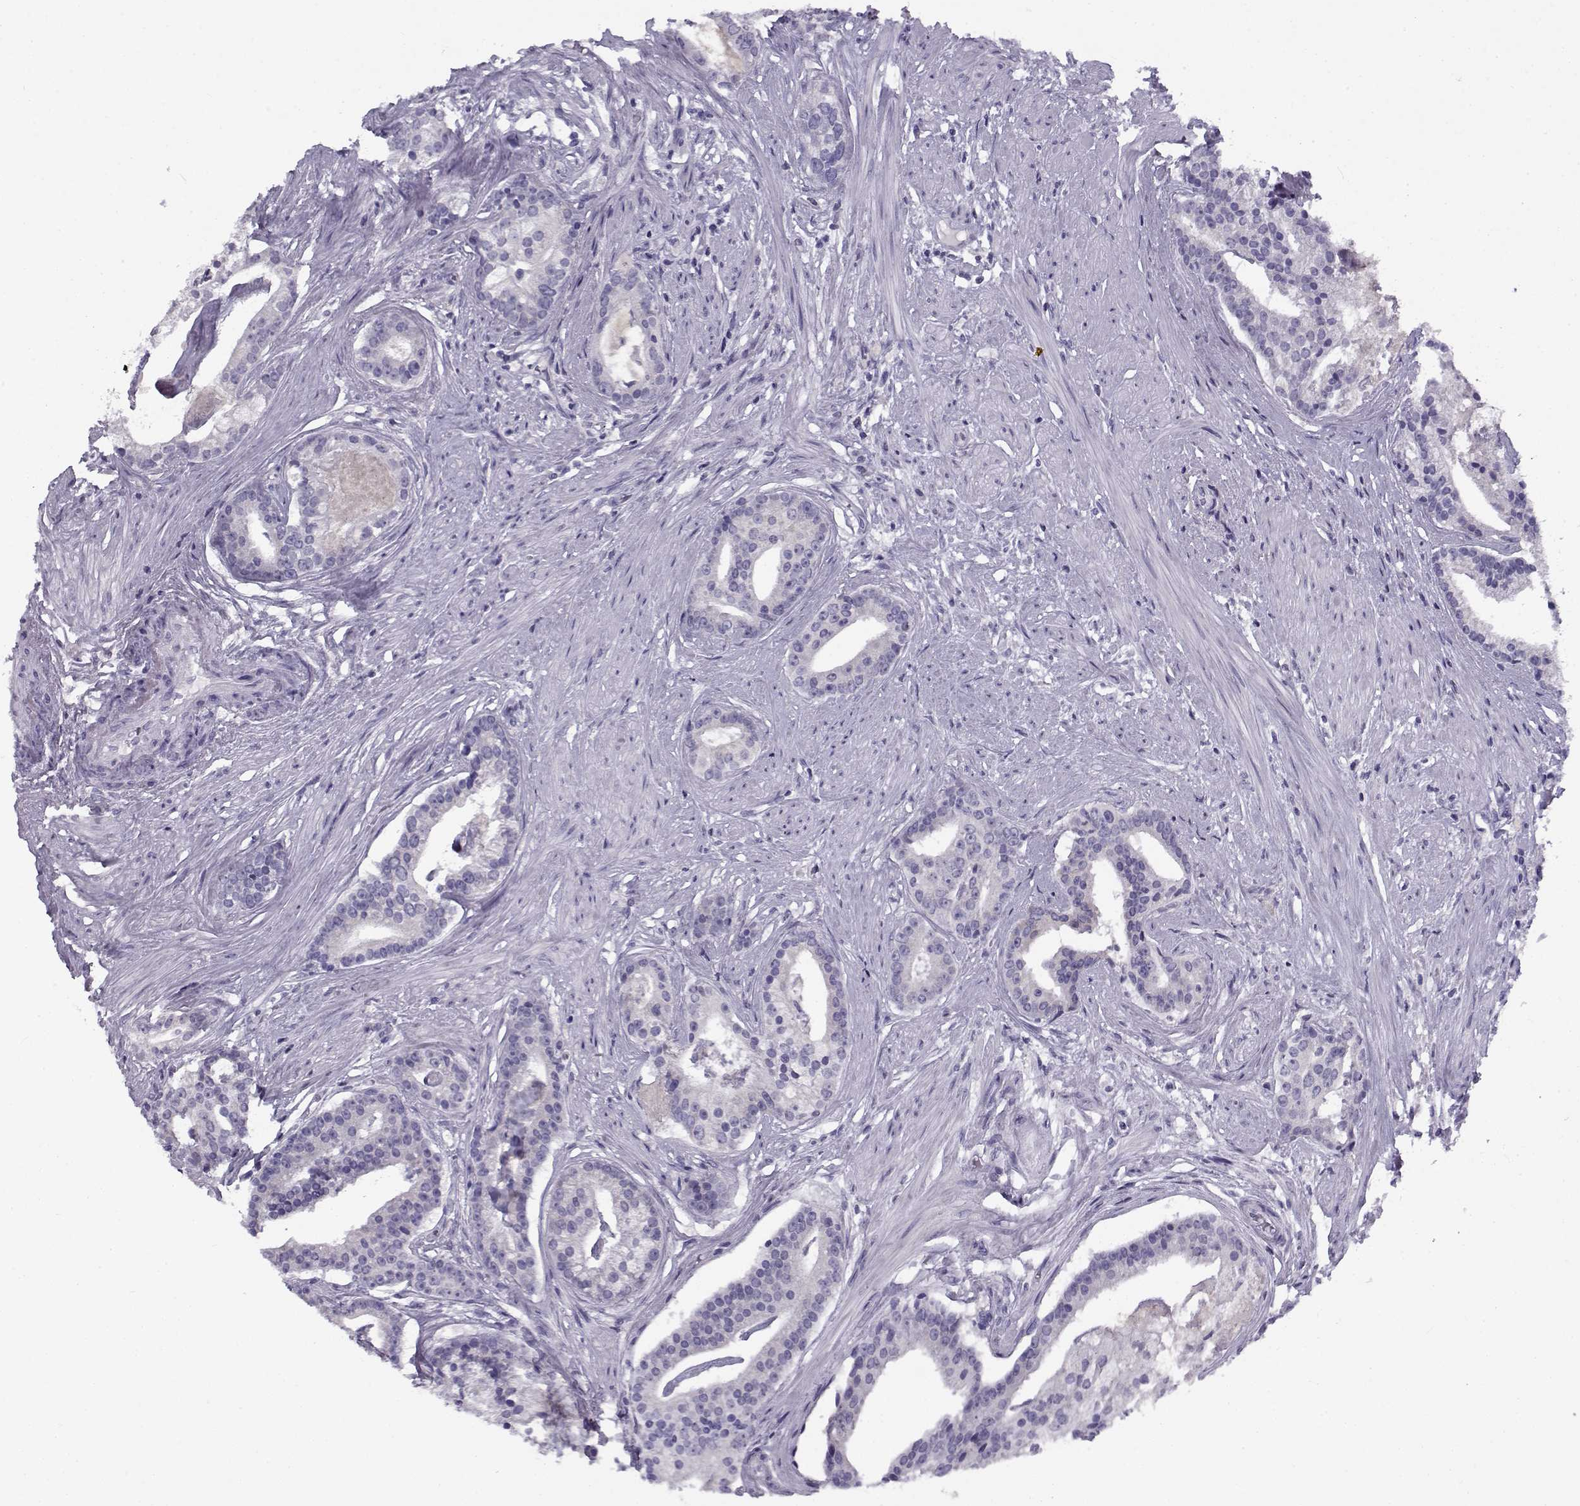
{"staining": {"intensity": "negative", "quantity": "none", "location": "none"}, "tissue": "prostate cancer", "cell_type": "Tumor cells", "image_type": "cancer", "snomed": [{"axis": "morphology", "description": "Adenocarcinoma, NOS"}, {"axis": "topography", "description": "Prostate and seminal vesicle, NOS"}, {"axis": "topography", "description": "Prostate"}], "caption": "Histopathology image shows no significant protein expression in tumor cells of prostate cancer. (DAB (3,3'-diaminobenzidine) immunohistochemistry (IHC), high magnification).", "gene": "FAM166A", "patient": {"sex": "male", "age": 44}}